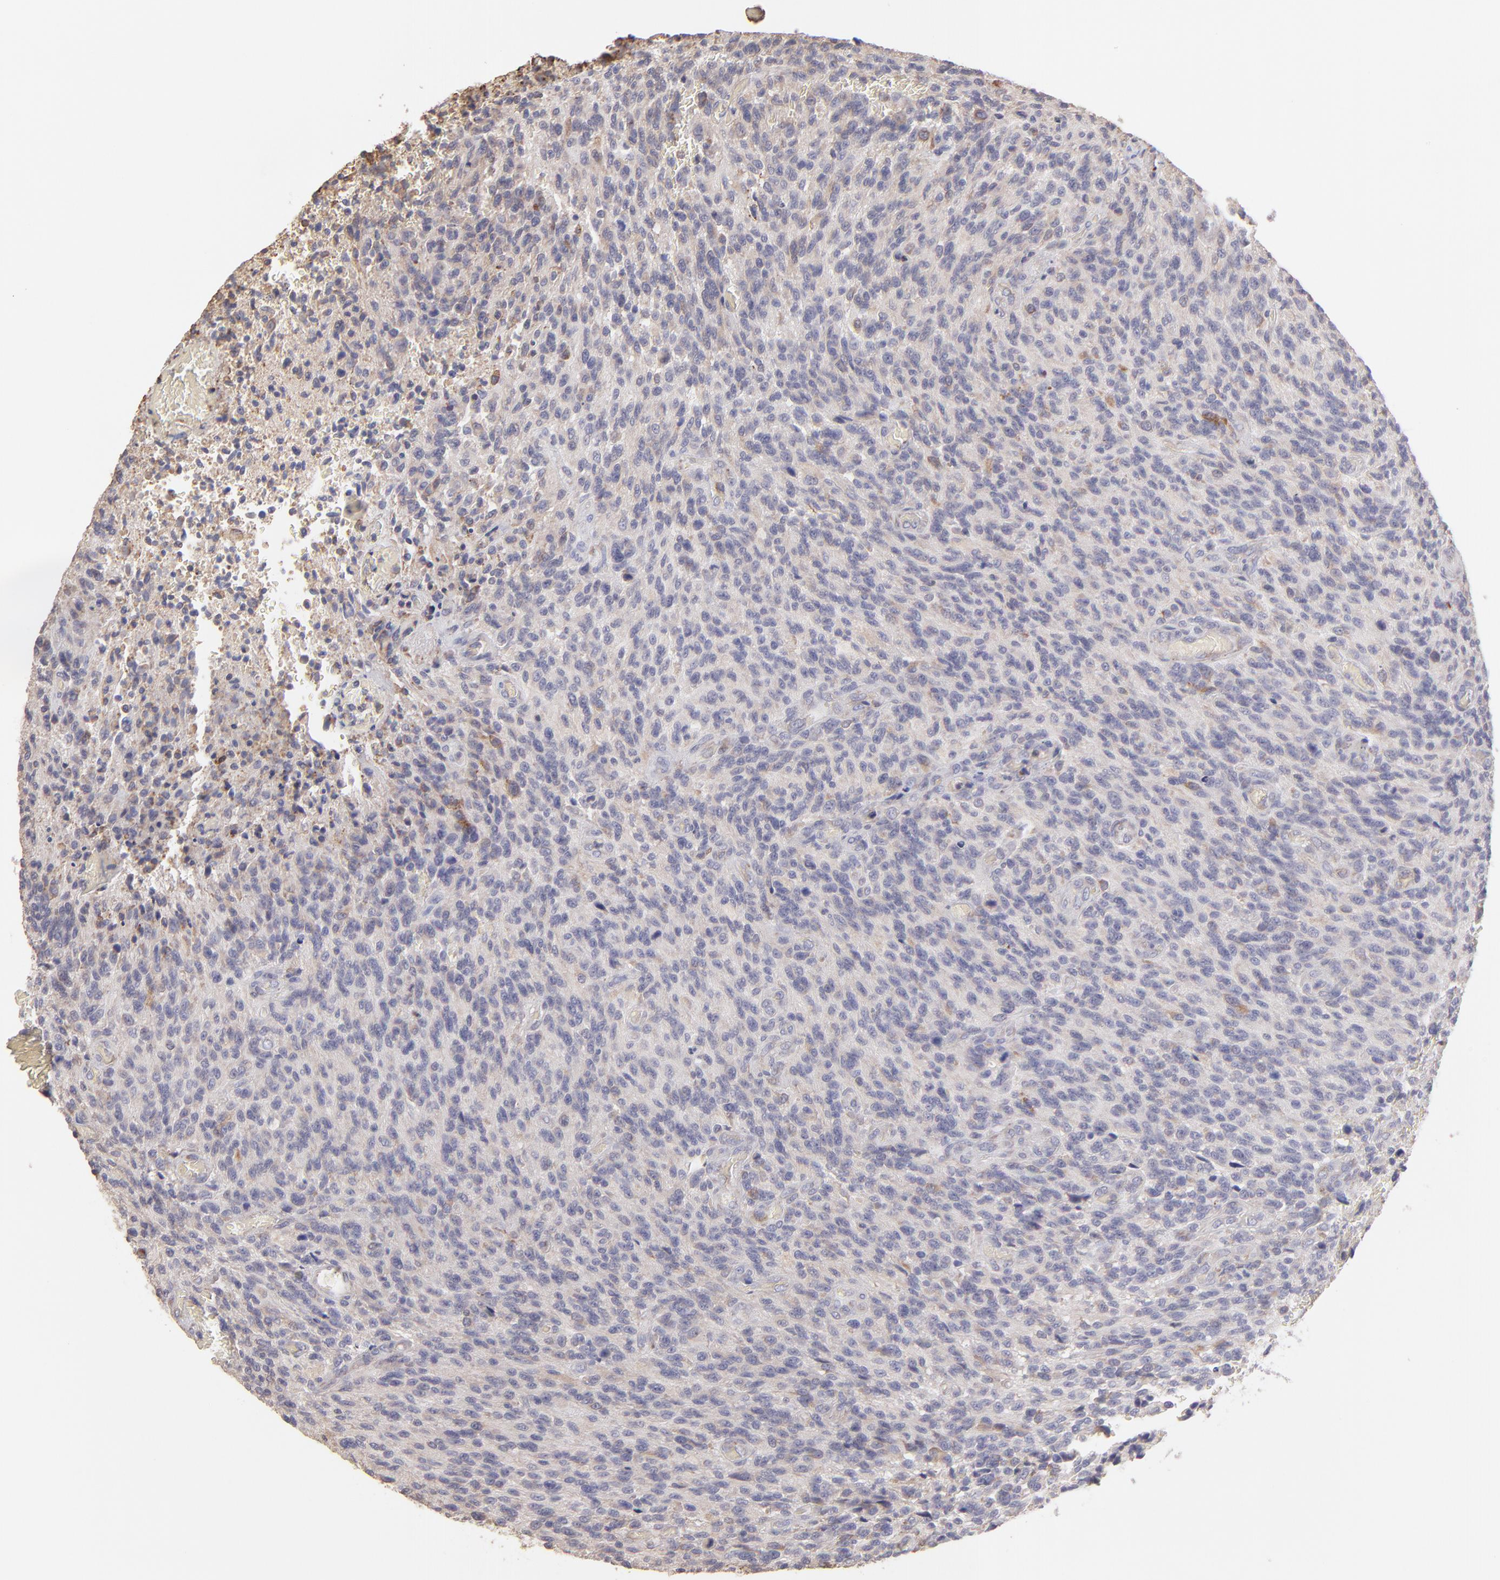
{"staining": {"intensity": "weak", "quantity": "25%-75%", "location": "cytoplasmic/membranous"}, "tissue": "glioma", "cell_type": "Tumor cells", "image_type": "cancer", "snomed": [{"axis": "morphology", "description": "Normal tissue, NOS"}, {"axis": "morphology", "description": "Glioma, malignant, High grade"}, {"axis": "topography", "description": "Cerebral cortex"}], "caption": "Human glioma stained with a protein marker demonstrates weak staining in tumor cells.", "gene": "CALR", "patient": {"sex": "male", "age": 56}}